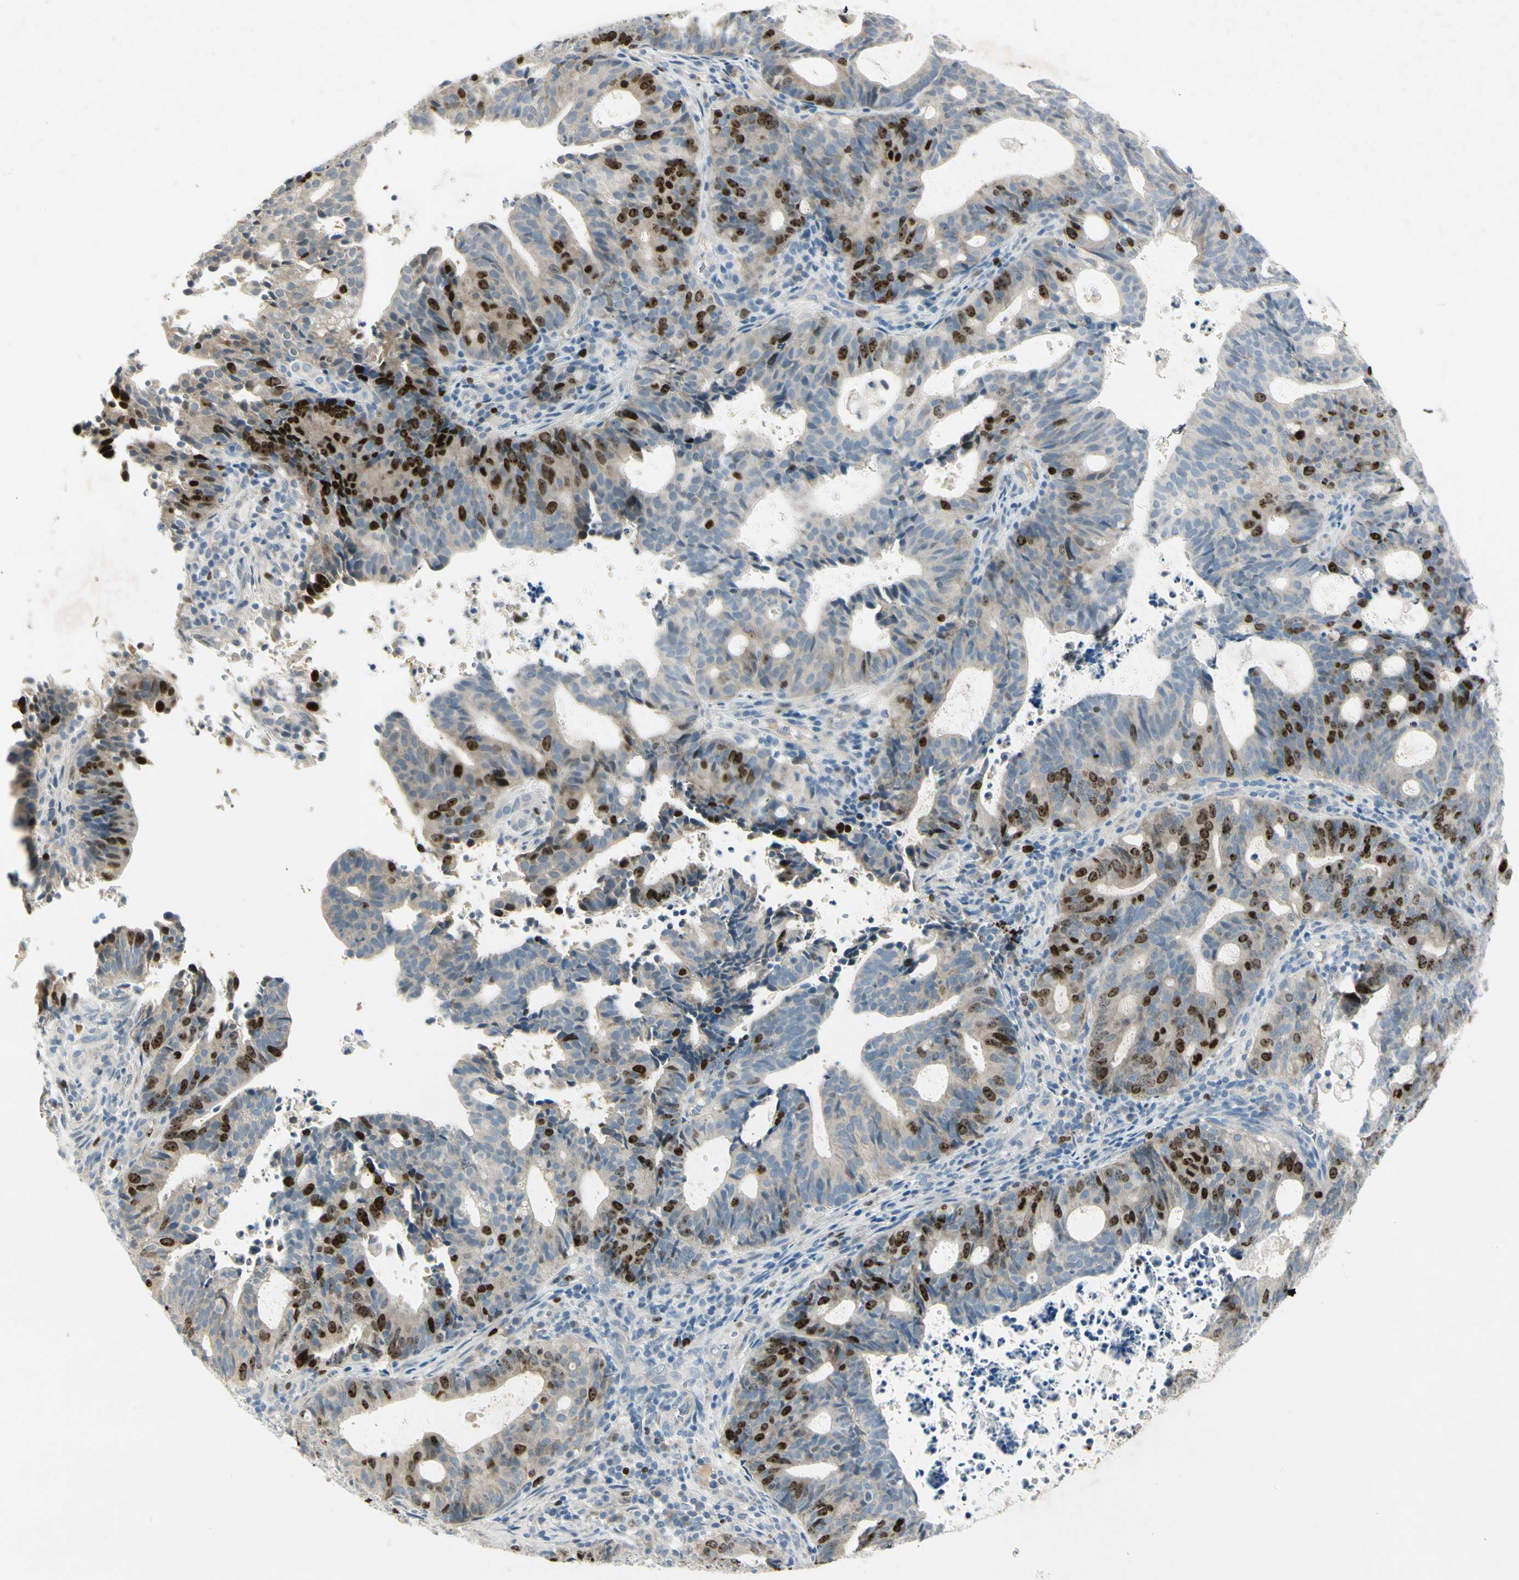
{"staining": {"intensity": "strong", "quantity": "<25%", "location": "nuclear"}, "tissue": "endometrial cancer", "cell_type": "Tumor cells", "image_type": "cancer", "snomed": [{"axis": "morphology", "description": "Adenocarcinoma, NOS"}, {"axis": "topography", "description": "Uterus"}], "caption": "Protein staining exhibits strong nuclear staining in approximately <25% of tumor cells in endometrial cancer.", "gene": "PITX1", "patient": {"sex": "female", "age": 83}}